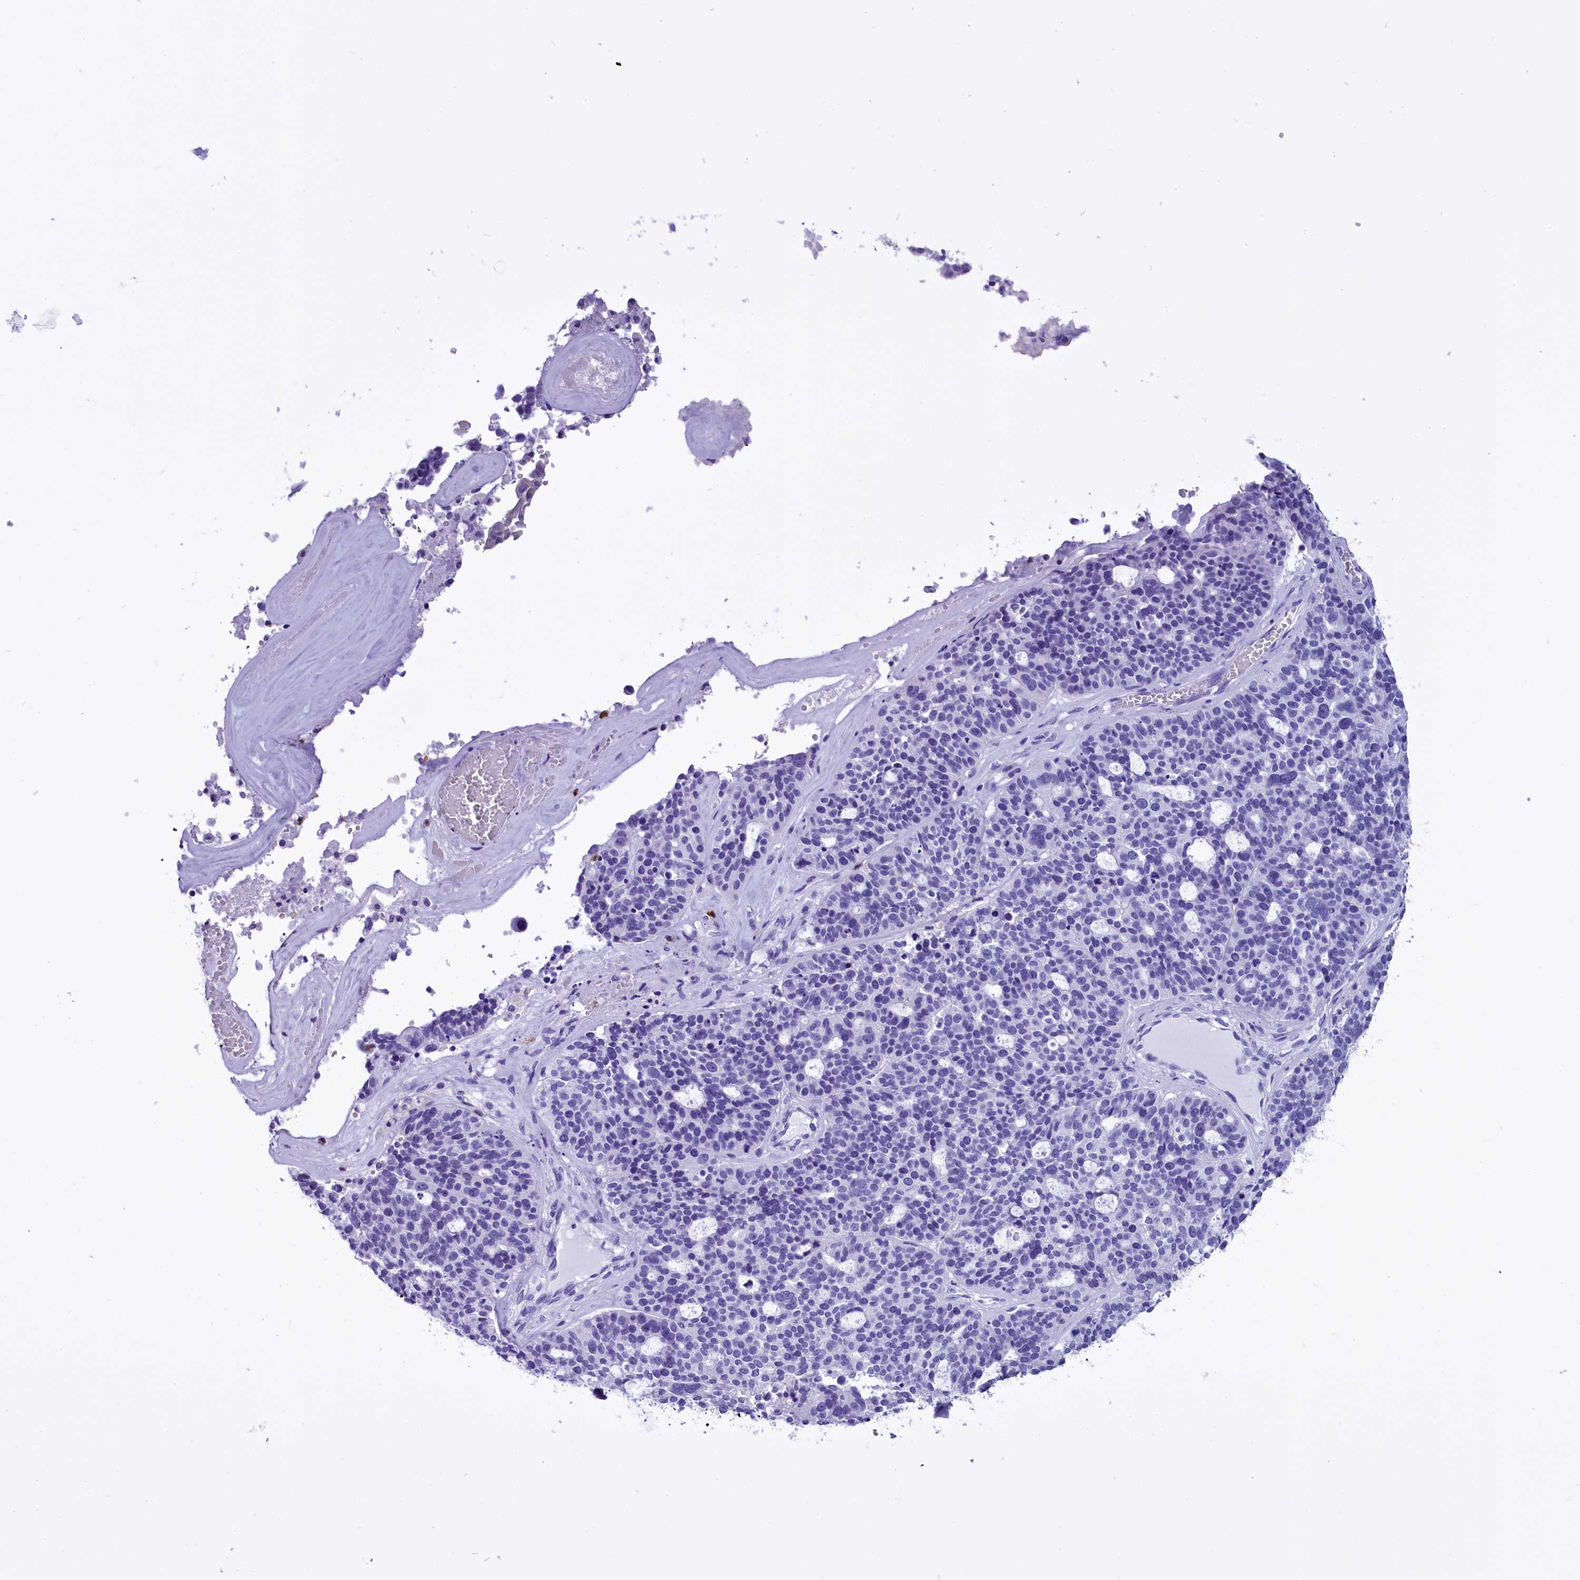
{"staining": {"intensity": "negative", "quantity": "none", "location": "none"}, "tissue": "ovarian cancer", "cell_type": "Tumor cells", "image_type": "cancer", "snomed": [{"axis": "morphology", "description": "Cystadenocarcinoma, serous, NOS"}, {"axis": "topography", "description": "Ovary"}], "caption": "An IHC histopathology image of serous cystadenocarcinoma (ovarian) is shown. There is no staining in tumor cells of serous cystadenocarcinoma (ovarian).", "gene": "CLC", "patient": {"sex": "female", "age": 59}}